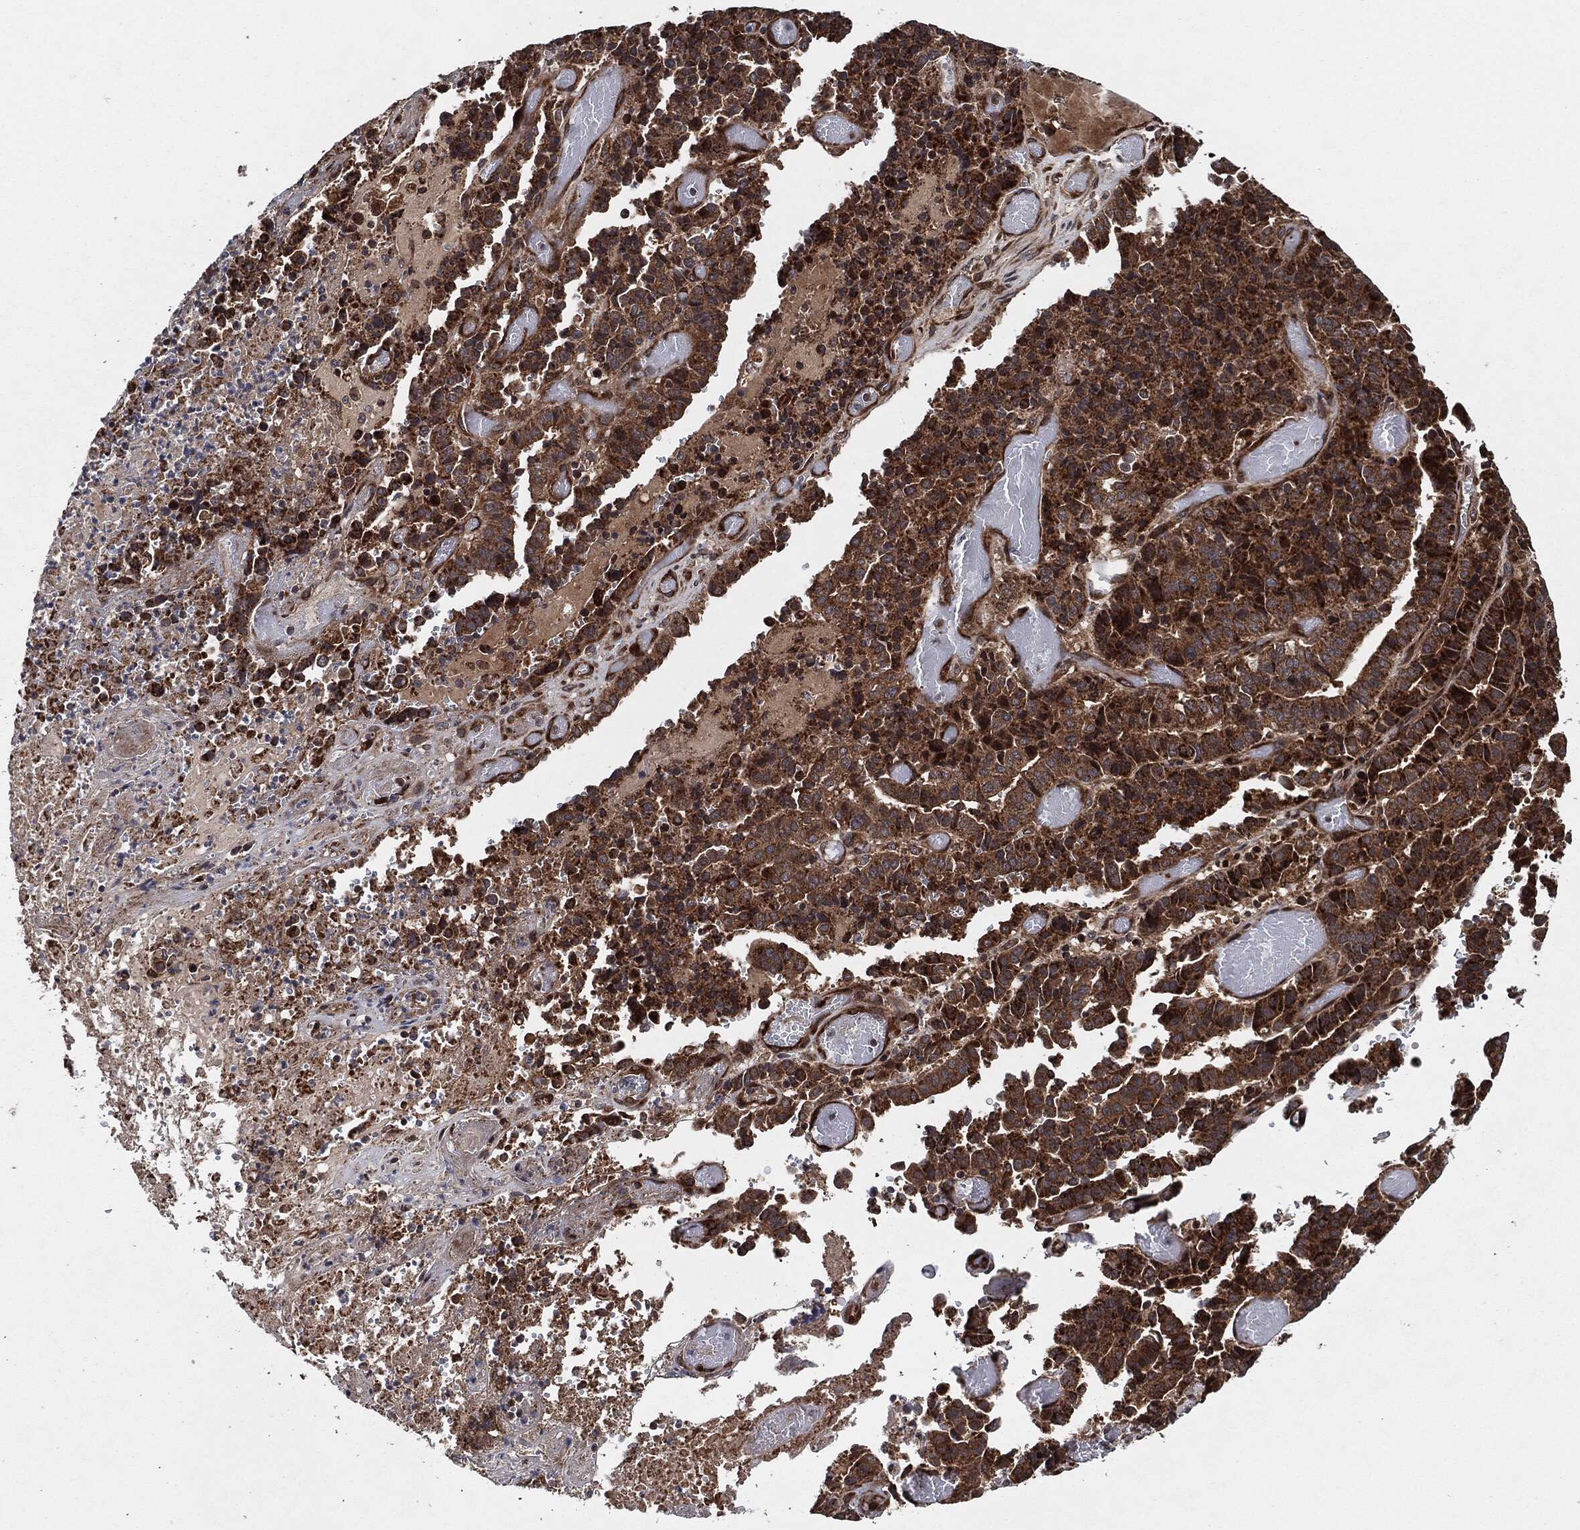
{"staining": {"intensity": "strong", "quantity": ">75%", "location": "cytoplasmic/membranous"}, "tissue": "stomach cancer", "cell_type": "Tumor cells", "image_type": "cancer", "snomed": [{"axis": "morphology", "description": "Adenocarcinoma, NOS"}, {"axis": "topography", "description": "Stomach"}], "caption": "Immunohistochemical staining of human stomach adenocarcinoma exhibits high levels of strong cytoplasmic/membranous protein staining in about >75% of tumor cells.", "gene": "BCAR1", "patient": {"sex": "male", "age": 48}}